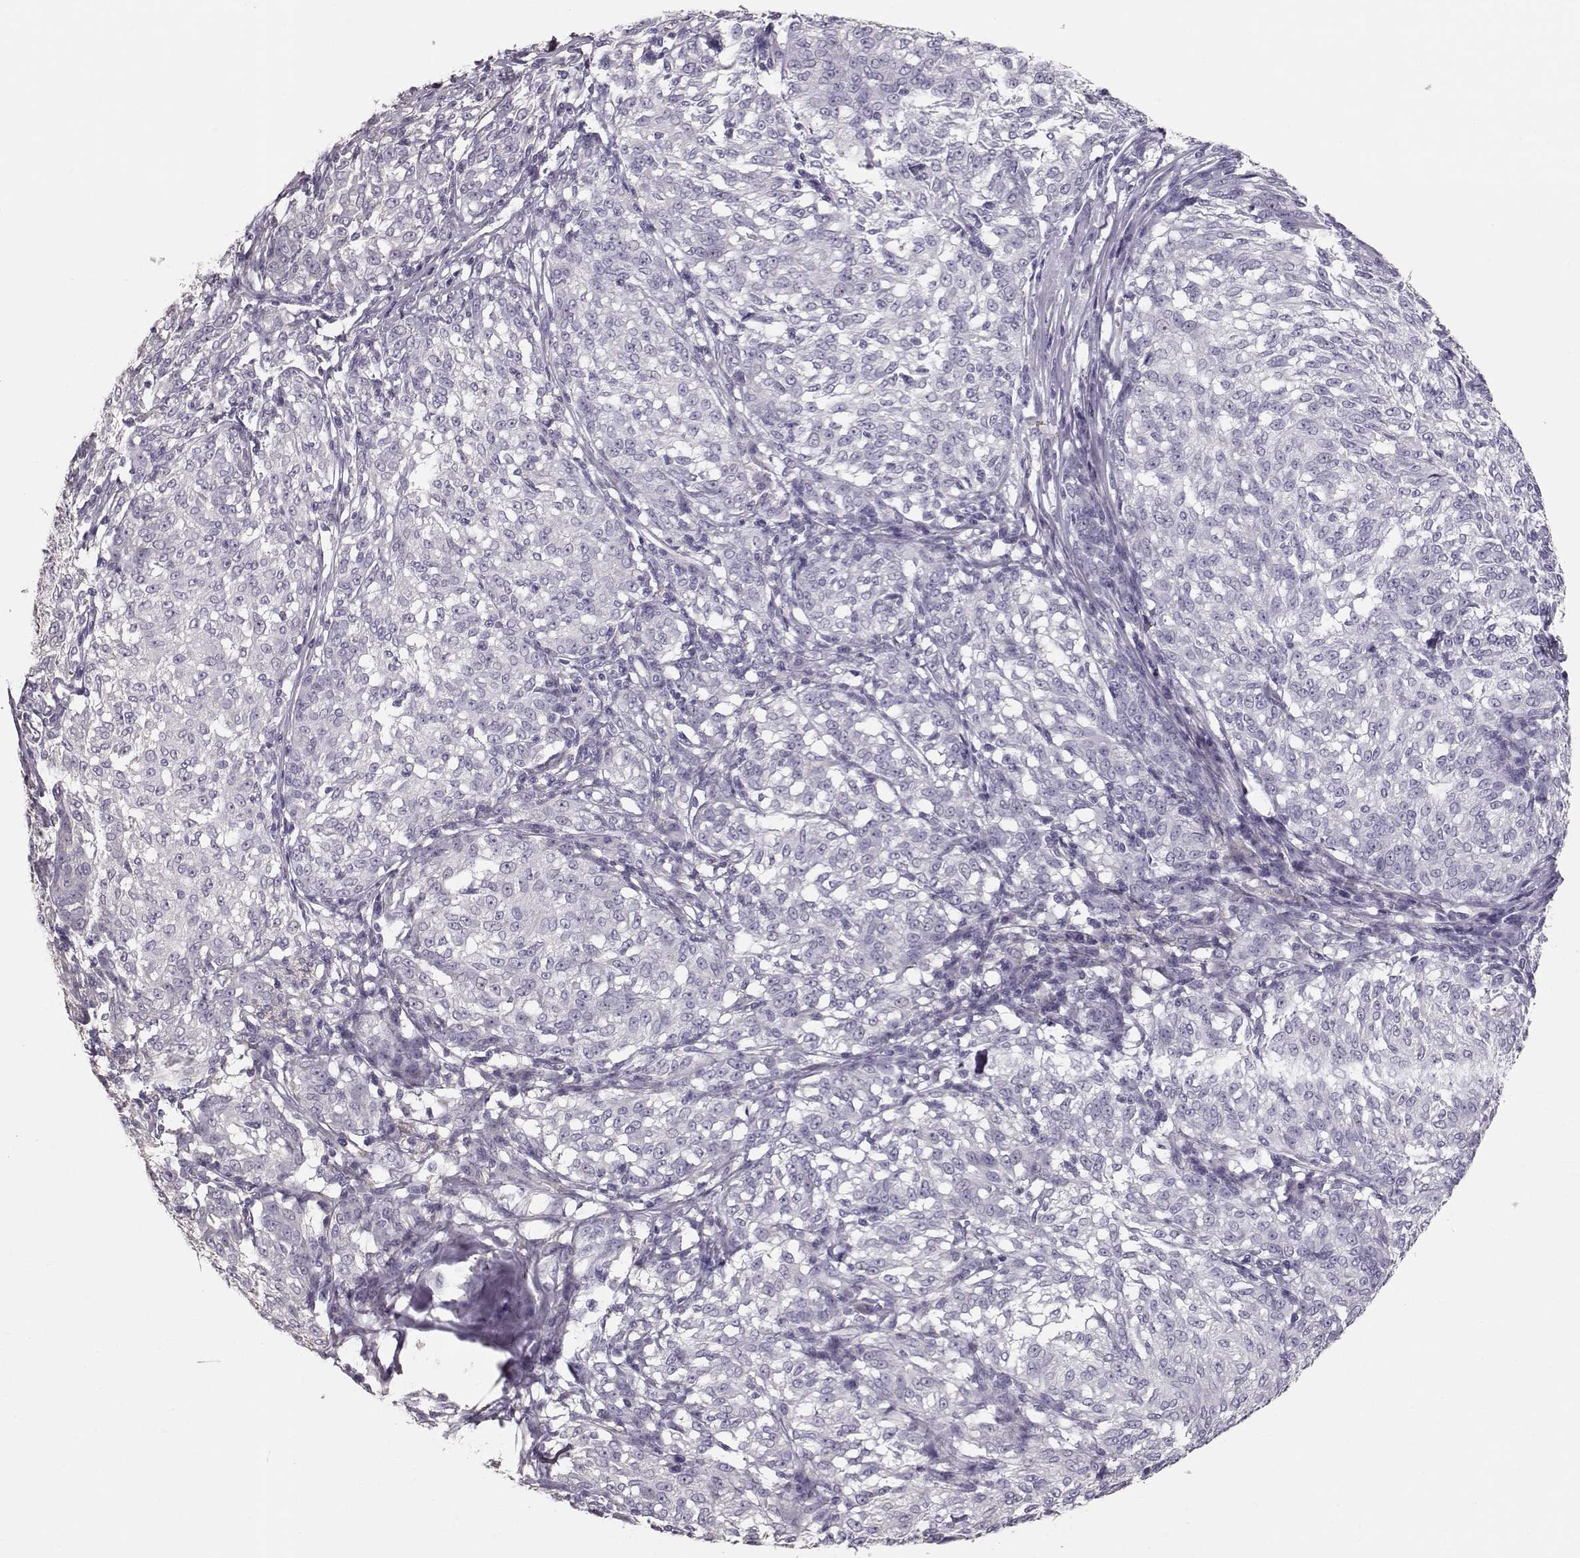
{"staining": {"intensity": "negative", "quantity": "none", "location": "none"}, "tissue": "melanoma", "cell_type": "Tumor cells", "image_type": "cancer", "snomed": [{"axis": "morphology", "description": "Malignant melanoma, NOS"}, {"axis": "topography", "description": "Skin"}], "caption": "Malignant melanoma was stained to show a protein in brown. There is no significant staining in tumor cells.", "gene": "POU1F1", "patient": {"sex": "female", "age": 72}}